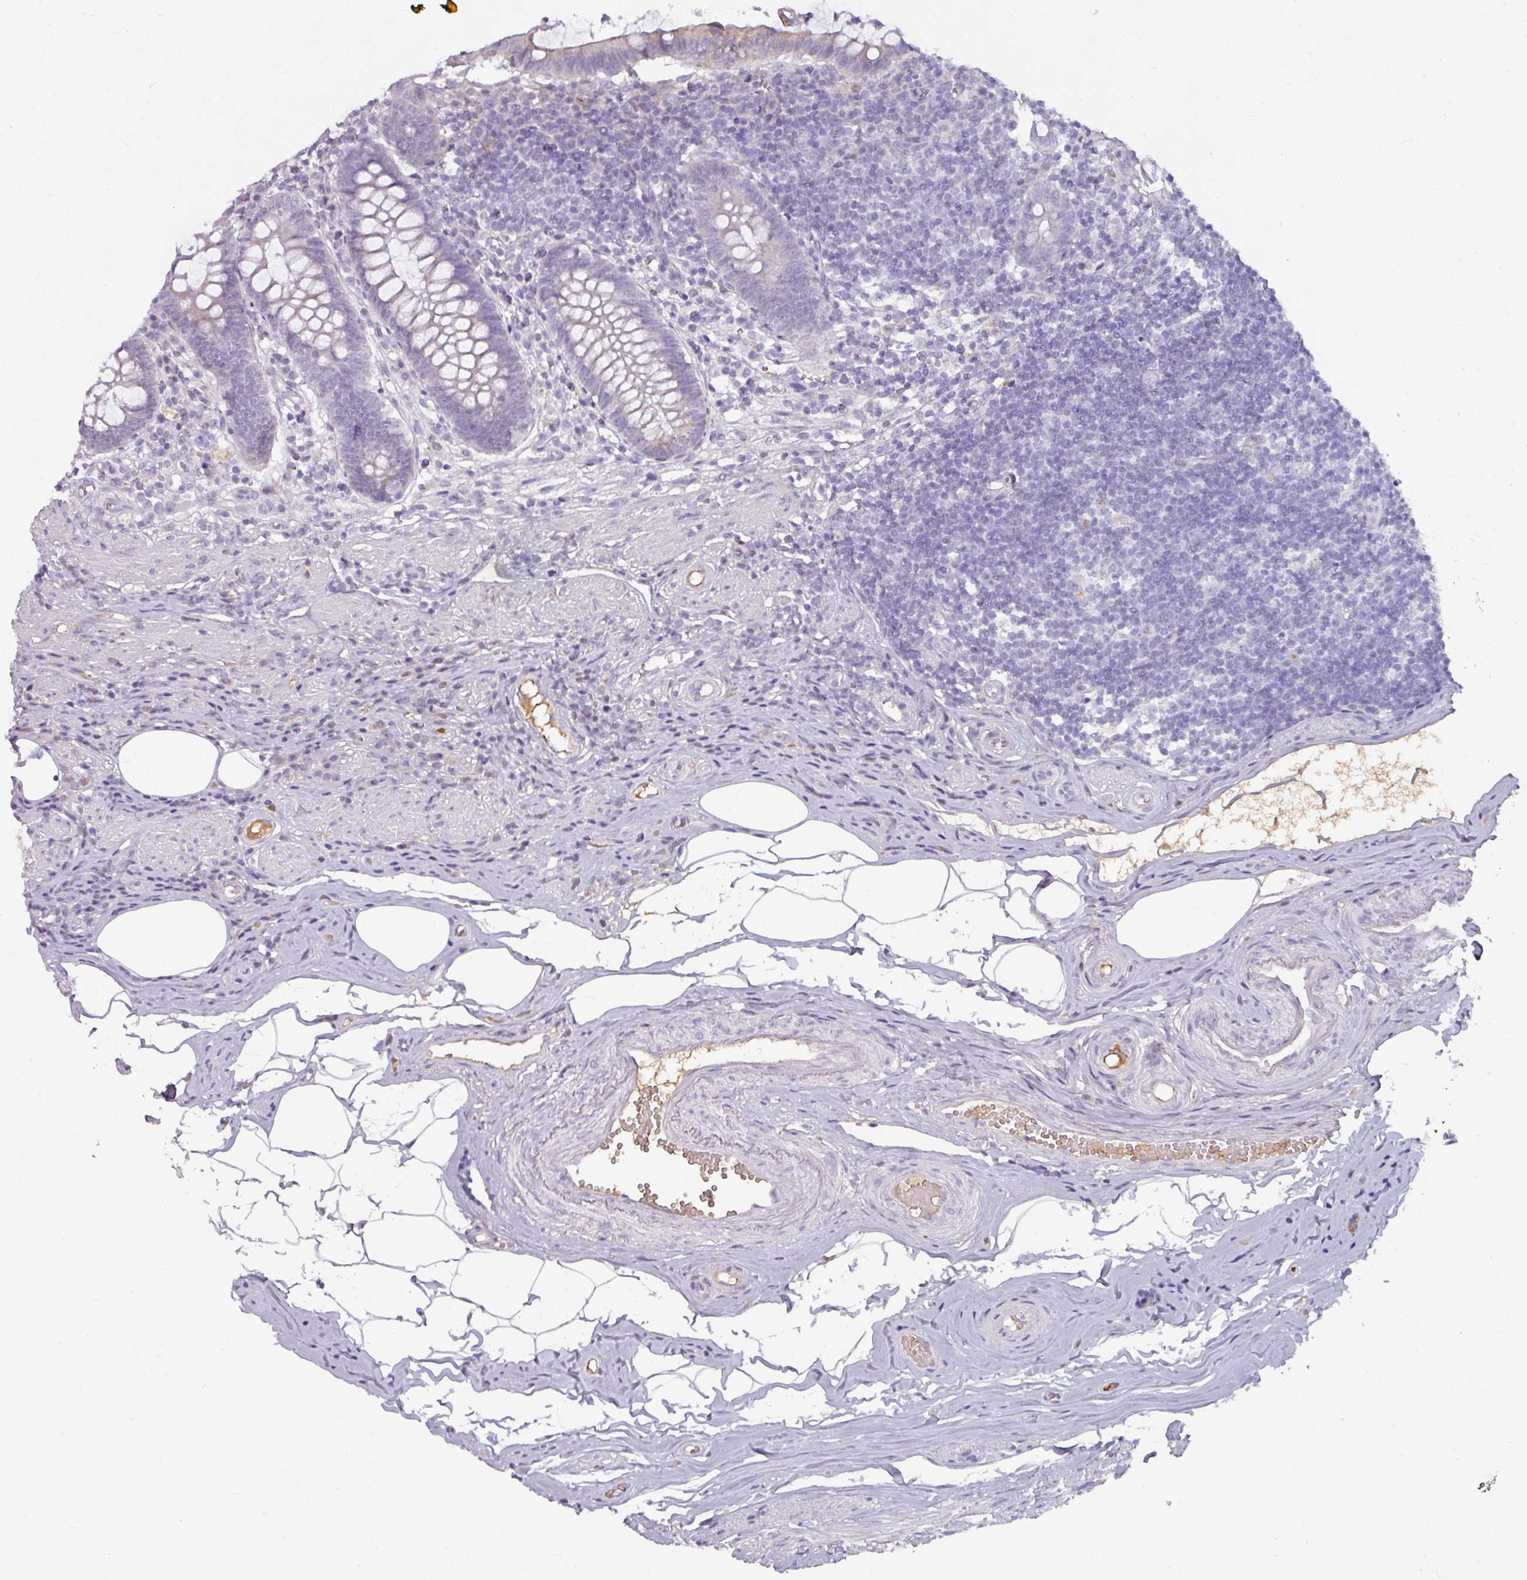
{"staining": {"intensity": "negative", "quantity": "none", "location": "none"}, "tissue": "appendix", "cell_type": "Glandular cells", "image_type": "normal", "snomed": [{"axis": "morphology", "description": "Normal tissue, NOS"}, {"axis": "topography", "description": "Appendix"}], "caption": "Human appendix stained for a protein using immunohistochemistry demonstrates no expression in glandular cells.", "gene": "SPESP1", "patient": {"sex": "female", "age": 56}}